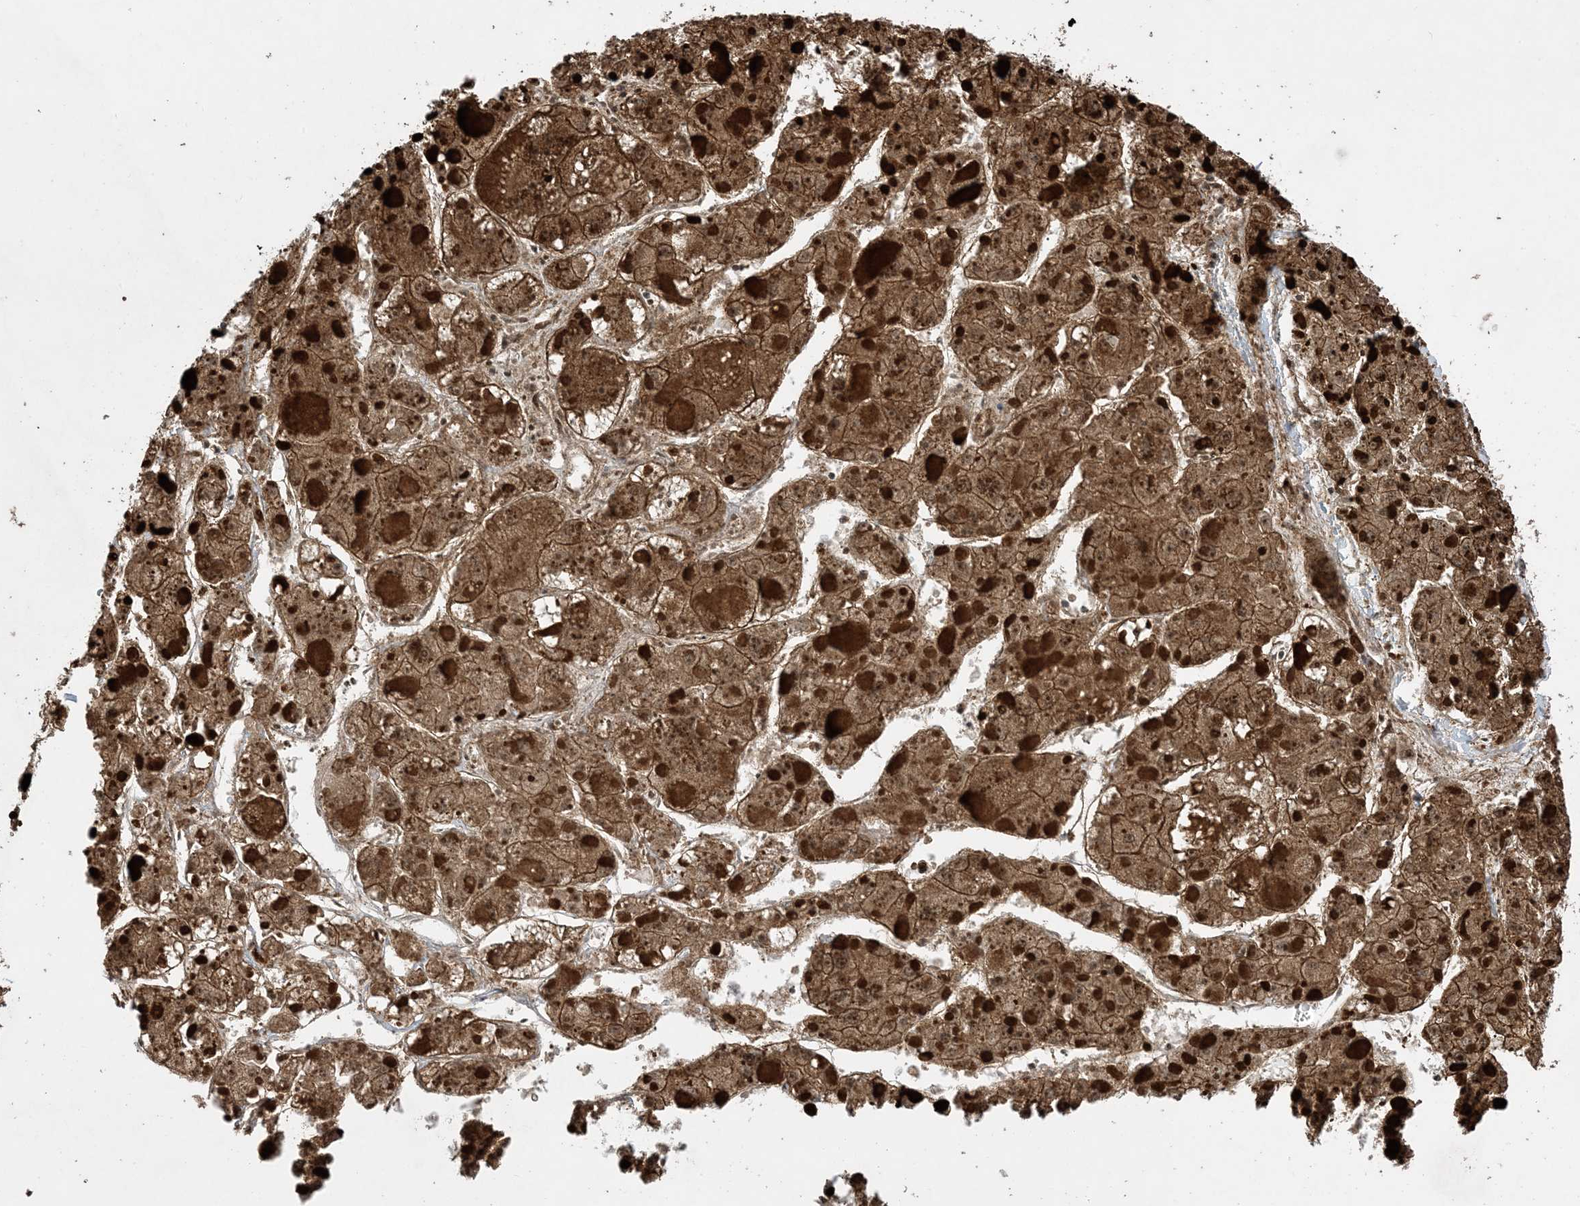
{"staining": {"intensity": "moderate", "quantity": ">75%", "location": "cytoplasmic/membranous"}, "tissue": "liver cancer", "cell_type": "Tumor cells", "image_type": "cancer", "snomed": [{"axis": "morphology", "description": "Carcinoma, Hepatocellular, NOS"}, {"axis": "topography", "description": "Liver"}], "caption": "This micrograph exhibits liver cancer (hepatocellular carcinoma) stained with immunohistochemistry to label a protein in brown. The cytoplasmic/membranous of tumor cells show moderate positivity for the protein. Nuclei are counter-stained blue.", "gene": "ZNF511", "patient": {"sex": "female", "age": 73}}